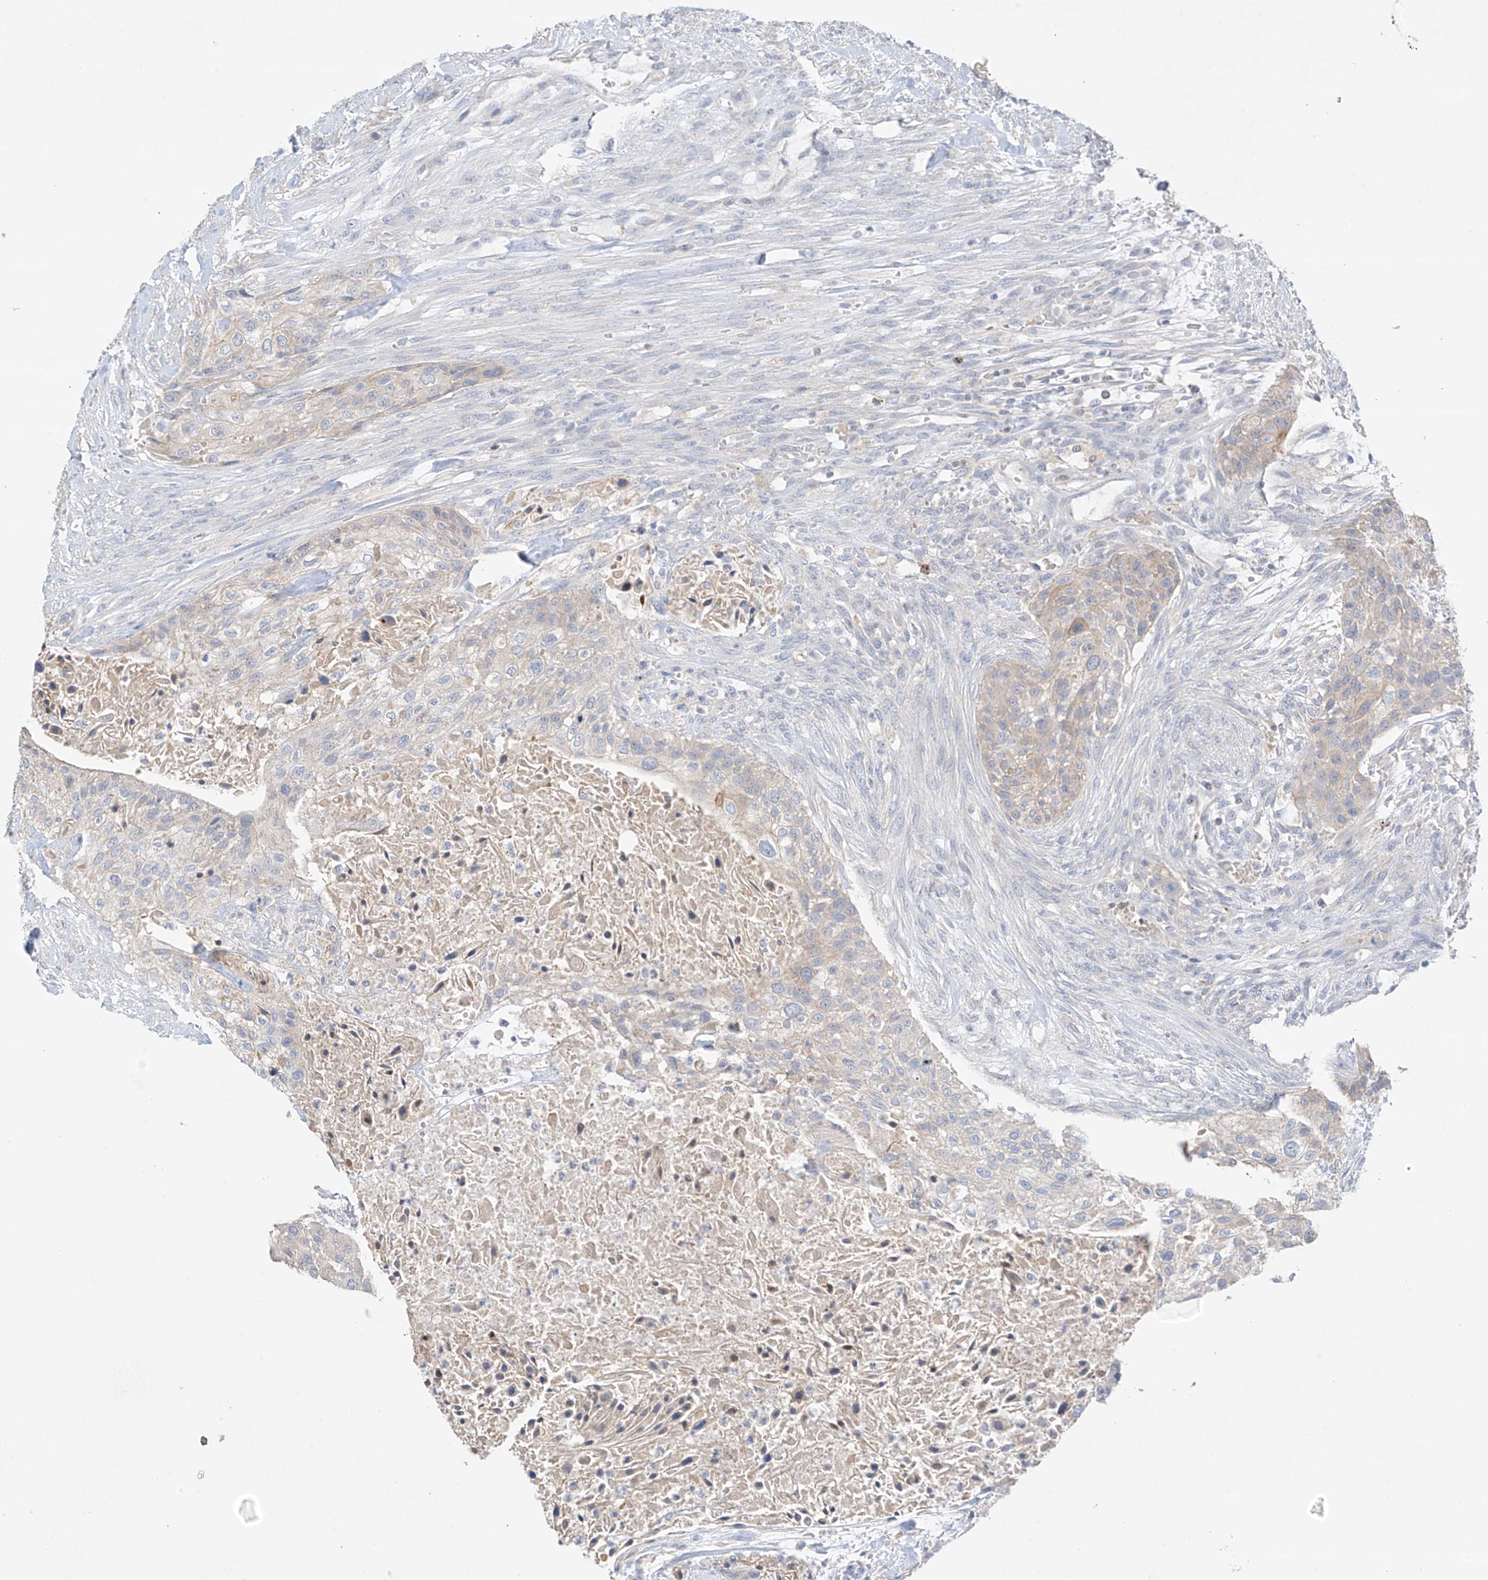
{"staining": {"intensity": "negative", "quantity": "none", "location": "none"}, "tissue": "urothelial cancer", "cell_type": "Tumor cells", "image_type": "cancer", "snomed": [{"axis": "morphology", "description": "Urothelial carcinoma, High grade"}, {"axis": "topography", "description": "Urinary bladder"}], "caption": "This is a micrograph of IHC staining of high-grade urothelial carcinoma, which shows no expression in tumor cells.", "gene": "CAPN13", "patient": {"sex": "male", "age": 35}}